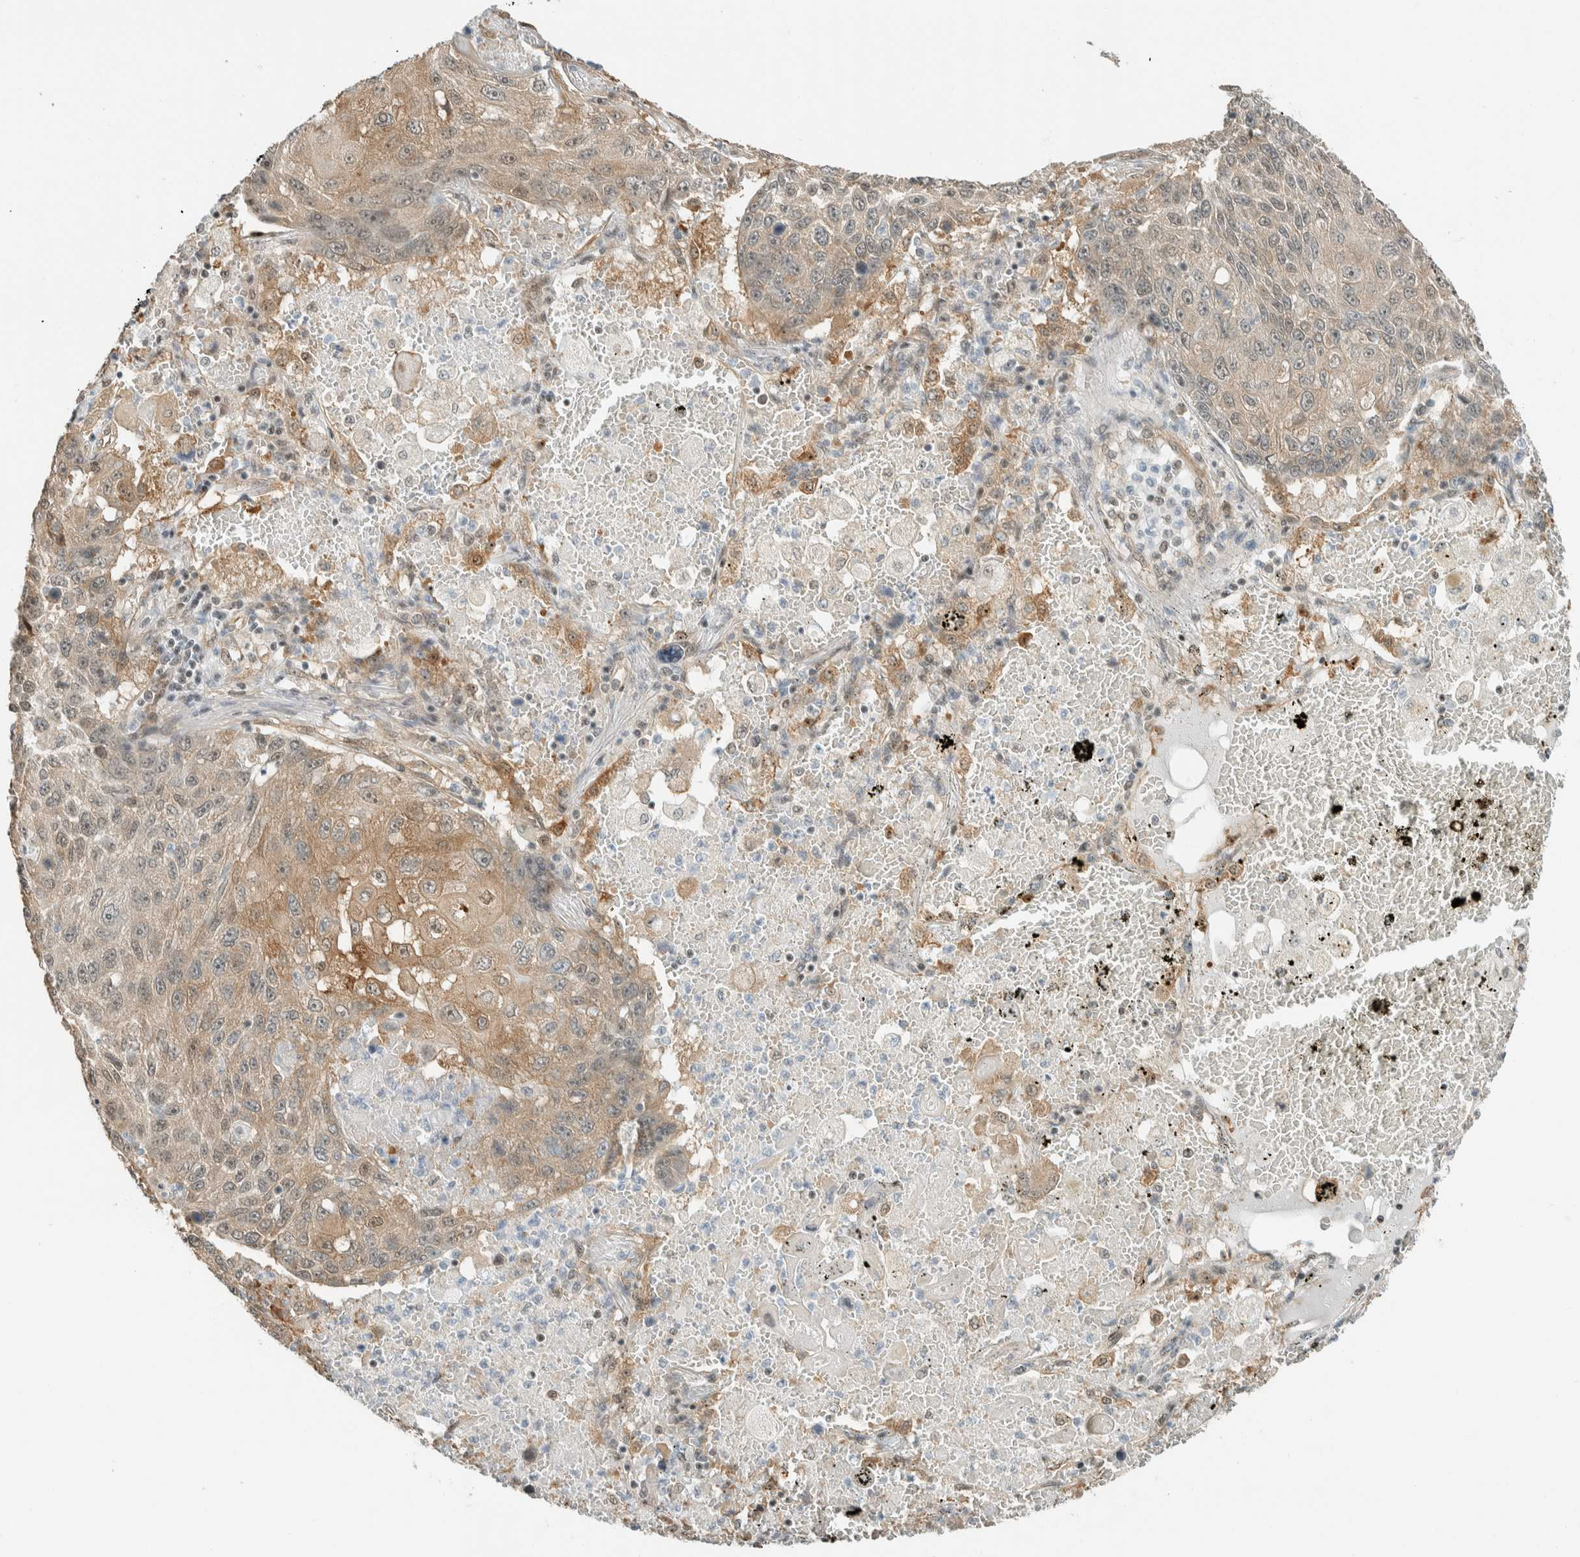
{"staining": {"intensity": "weak", "quantity": ">75%", "location": "cytoplasmic/membranous"}, "tissue": "lung cancer", "cell_type": "Tumor cells", "image_type": "cancer", "snomed": [{"axis": "morphology", "description": "Squamous cell carcinoma, NOS"}, {"axis": "topography", "description": "Lung"}], "caption": "Weak cytoplasmic/membranous expression is present in approximately >75% of tumor cells in lung cancer (squamous cell carcinoma).", "gene": "NIBAN2", "patient": {"sex": "male", "age": 61}}